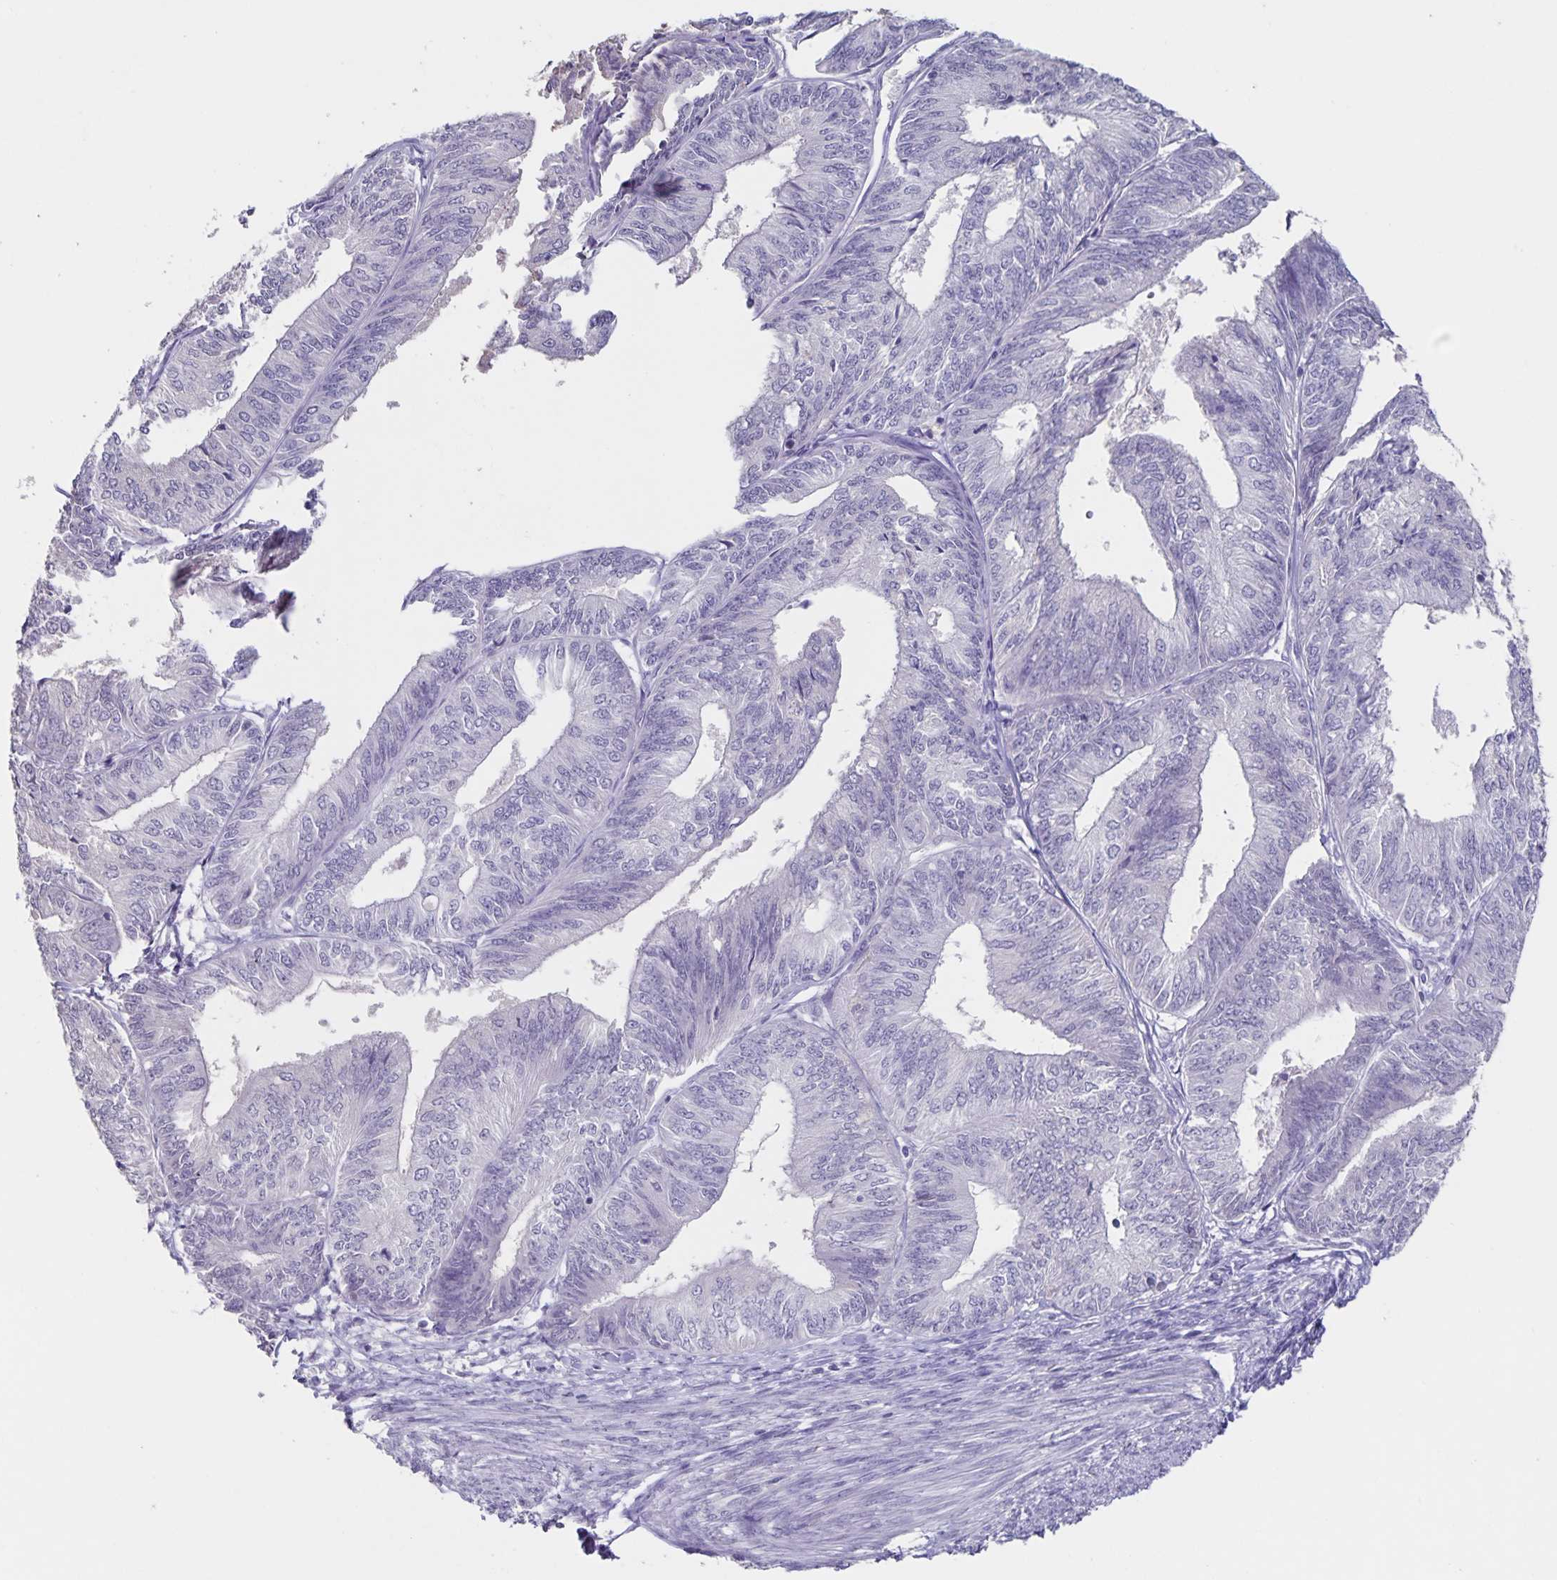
{"staining": {"intensity": "negative", "quantity": "none", "location": "none"}, "tissue": "endometrial cancer", "cell_type": "Tumor cells", "image_type": "cancer", "snomed": [{"axis": "morphology", "description": "Adenocarcinoma, NOS"}, {"axis": "topography", "description": "Endometrium"}], "caption": "DAB (3,3'-diaminobenzidine) immunohistochemical staining of human endometrial cancer demonstrates no significant positivity in tumor cells.", "gene": "INSL5", "patient": {"sex": "female", "age": 58}}